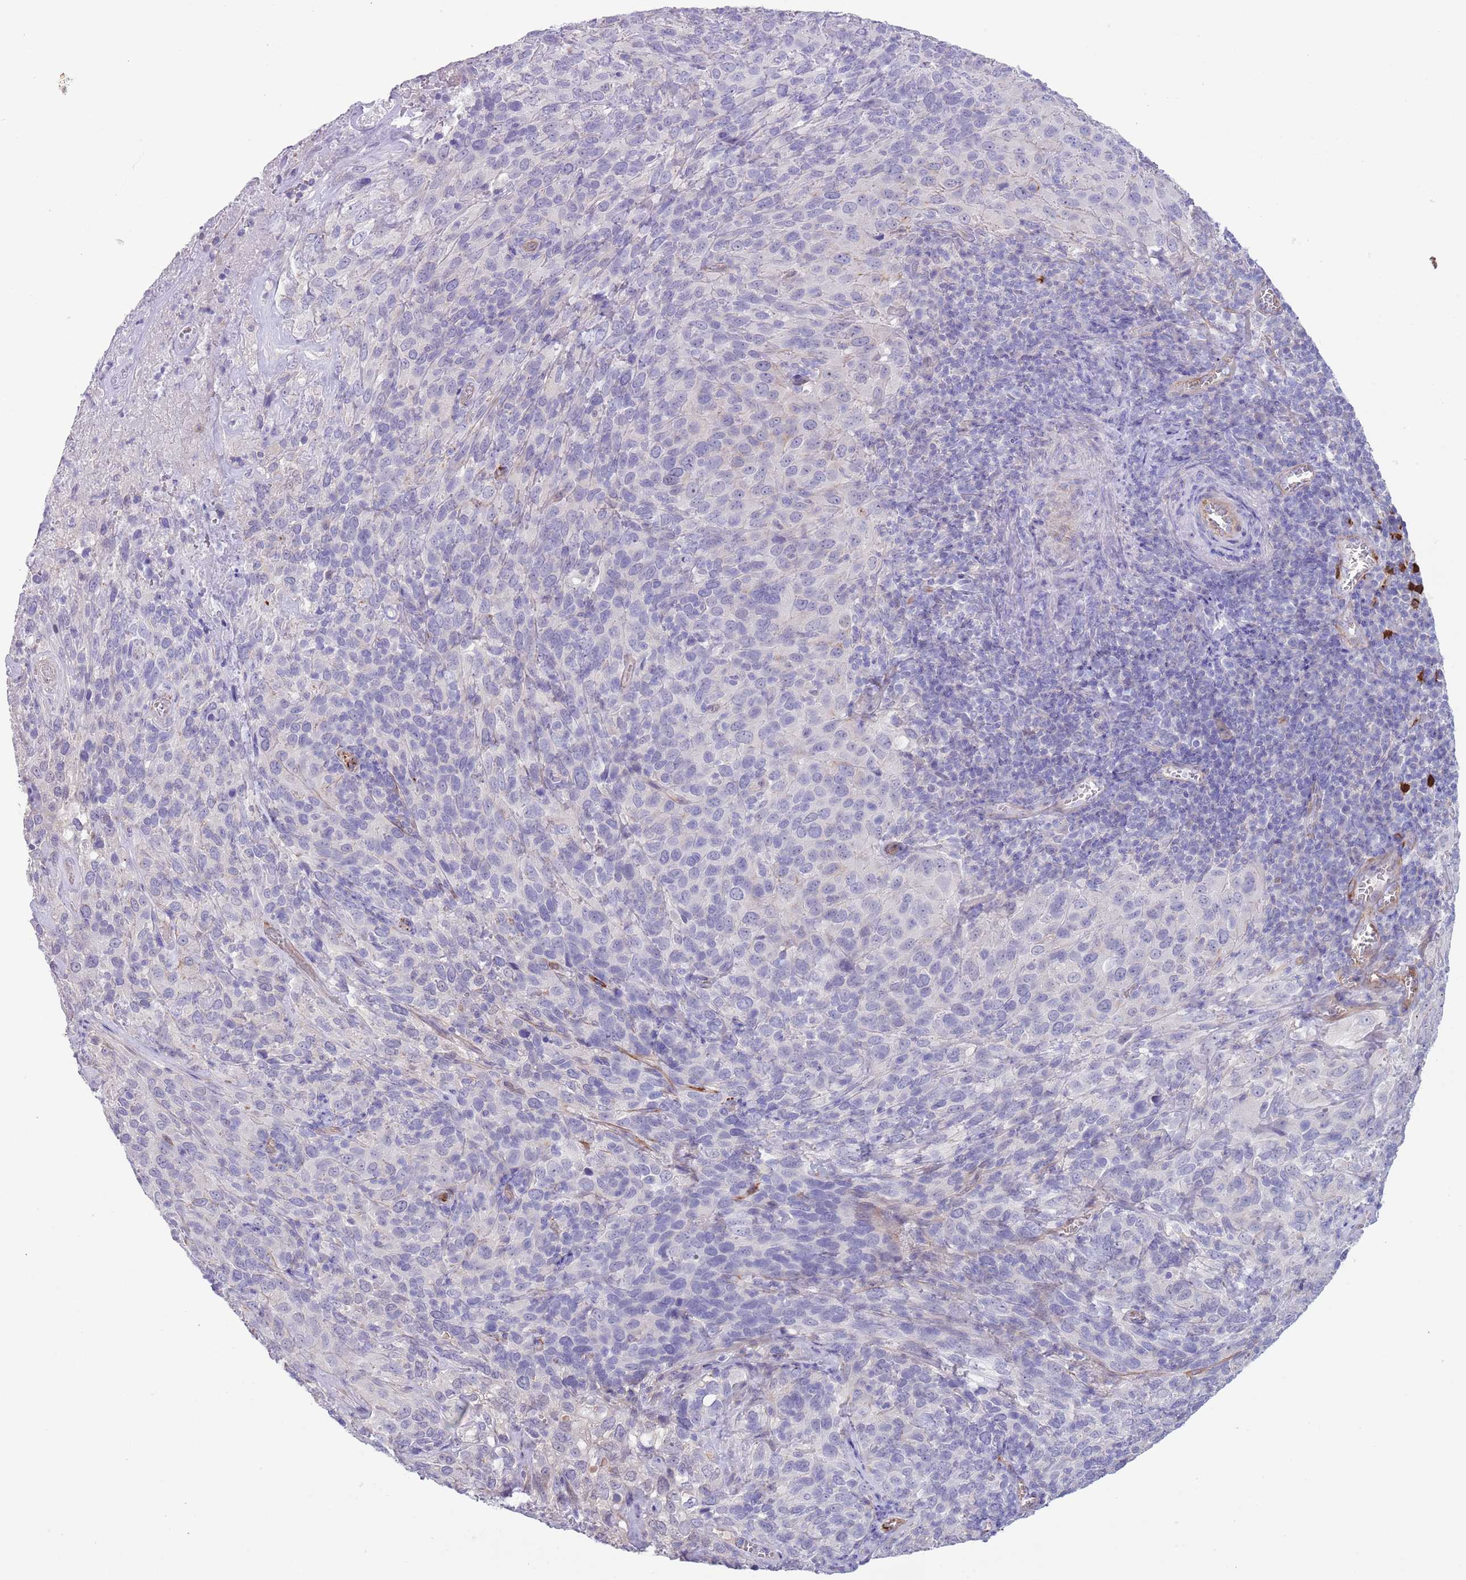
{"staining": {"intensity": "negative", "quantity": "none", "location": "none"}, "tissue": "cervical cancer", "cell_type": "Tumor cells", "image_type": "cancer", "snomed": [{"axis": "morphology", "description": "Squamous cell carcinoma, NOS"}, {"axis": "topography", "description": "Cervix"}], "caption": "A high-resolution histopathology image shows immunohistochemistry (IHC) staining of cervical cancer (squamous cell carcinoma), which exhibits no significant expression in tumor cells. Brightfield microscopy of immunohistochemistry (IHC) stained with DAB (brown) and hematoxylin (blue), captured at high magnification.", "gene": "TSGA13", "patient": {"sex": "female", "age": 51}}